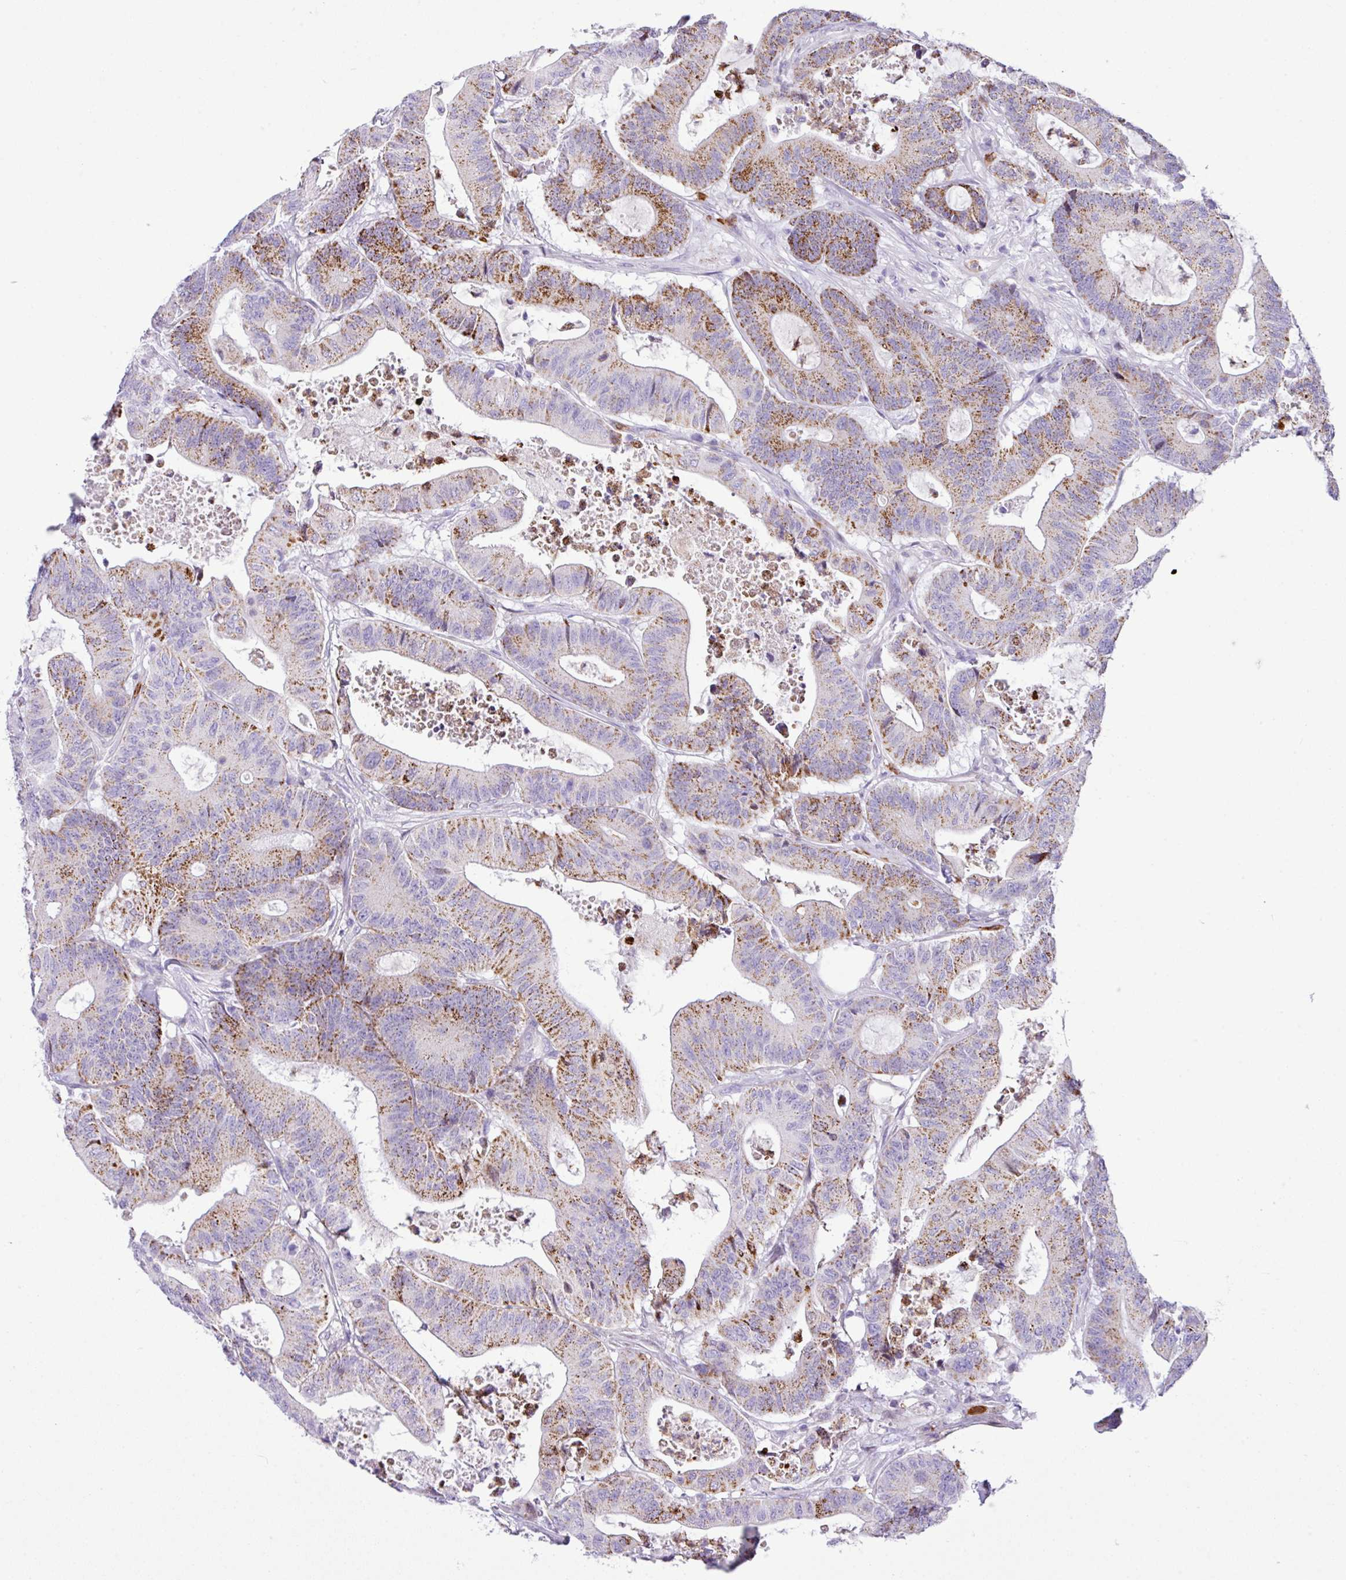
{"staining": {"intensity": "moderate", "quantity": "25%-75%", "location": "cytoplasmic/membranous"}, "tissue": "colorectal cancer", "cell_type": "Tumor cells", "image_type": "cancer", "snomed": [{"axis": "morphology", "description": "Adenocarcinoma, NOS"}, {"axis": "topography", "description": "Colon"}], "caption": "Colorectal adenocarcinoma was stained to show a protein in brown. There is medium levels of moderate cytoplasmic/membranous staining in about 25%-75% of tumor cells.", "gene": "RCAN2", "patient": {"sex": "female", "age": 84}}